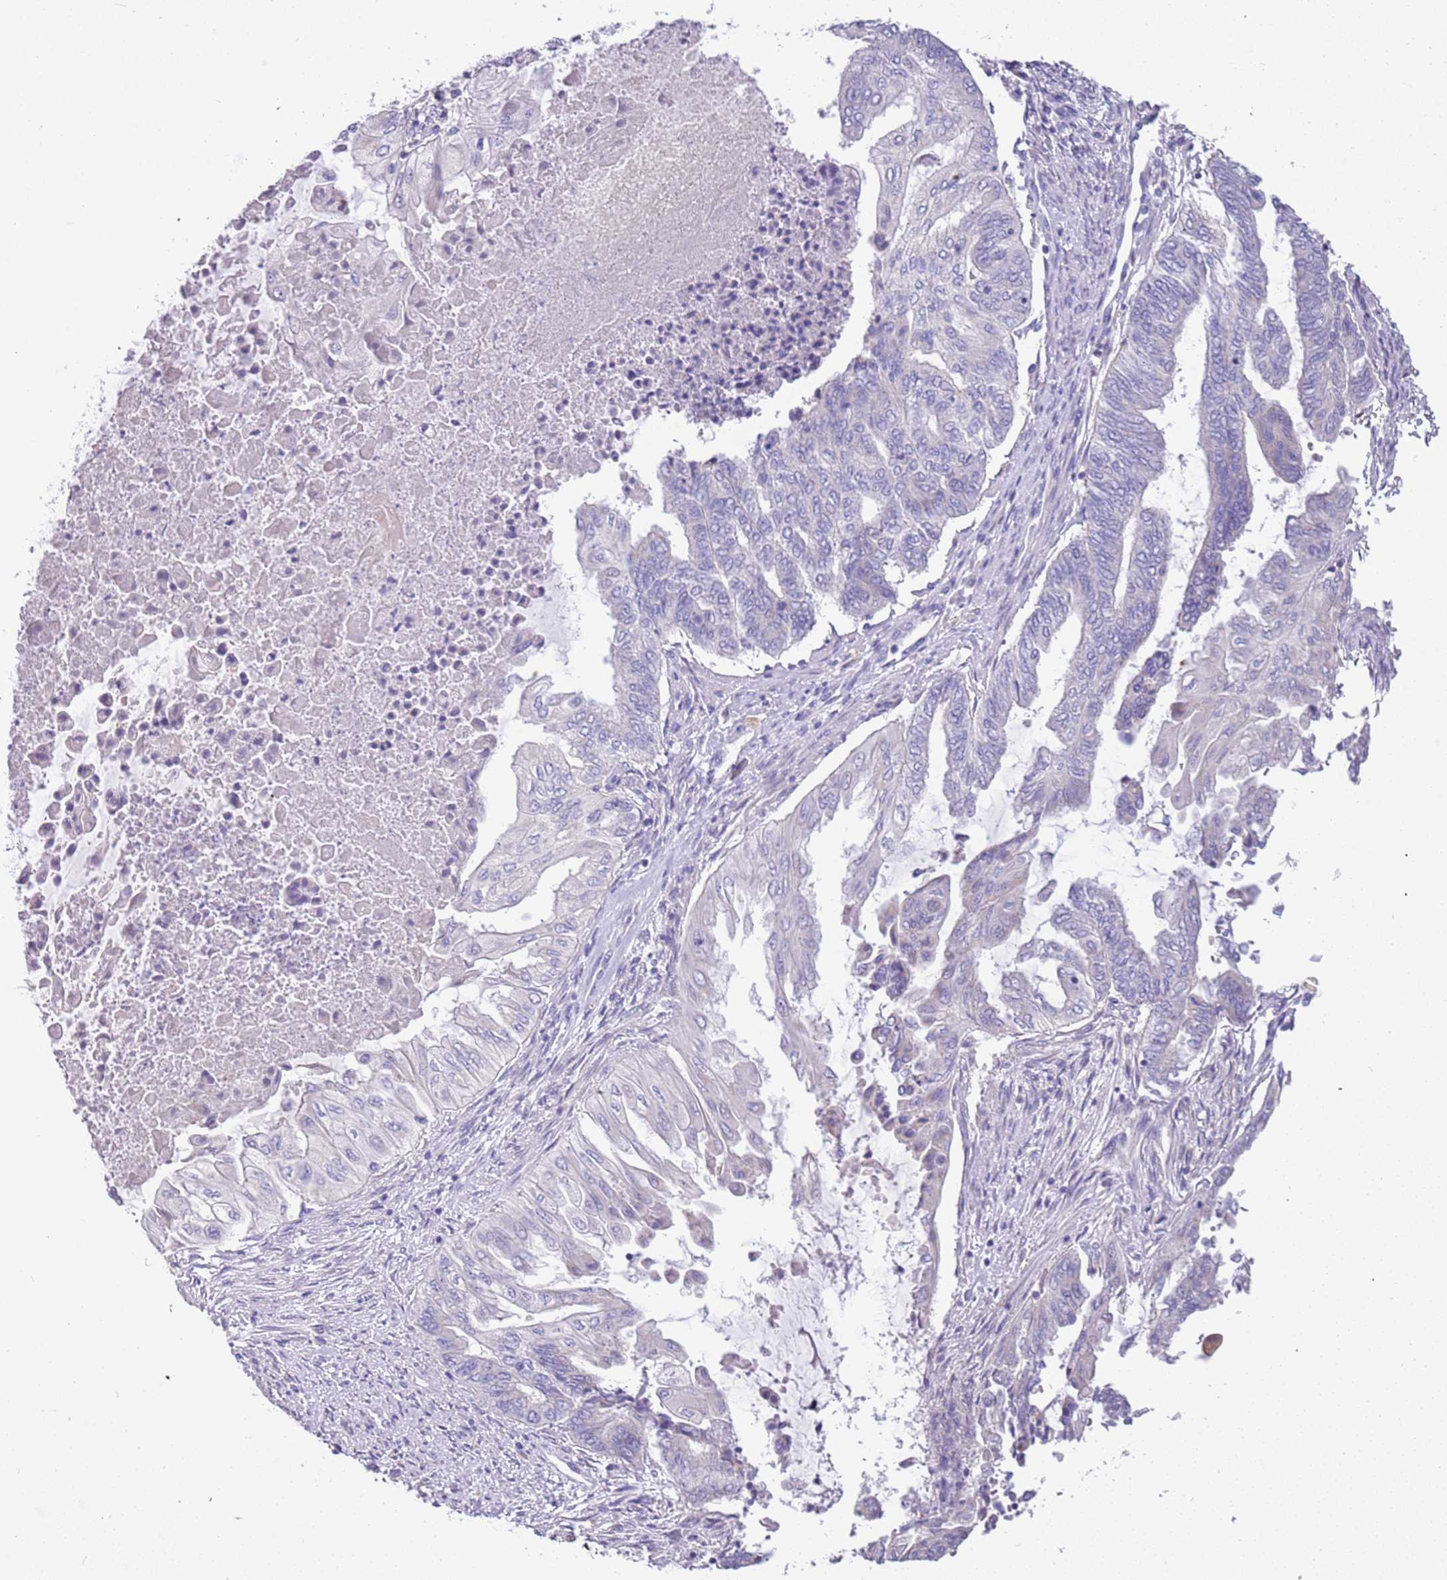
{"staining": {"intensity": "negative", "quantity": "none", "location": "none"}, "tissue": "endometrial cancer", "cell_type": "Tumor cells", "image_type": "cancer", "snomed": [{"axis": "morphology", "description": "Adenocarcinoma, NOS"}, {"axis": "topography", "description": "Uterus"}, {"axis": "topography", "description": "Endometrium"}], "caption": "The histopathology image reveals no significant positivity in tumor cells of endometrial cancer.", "gene": "RHCG", "patient": {"sex": "female", "age": 70}}